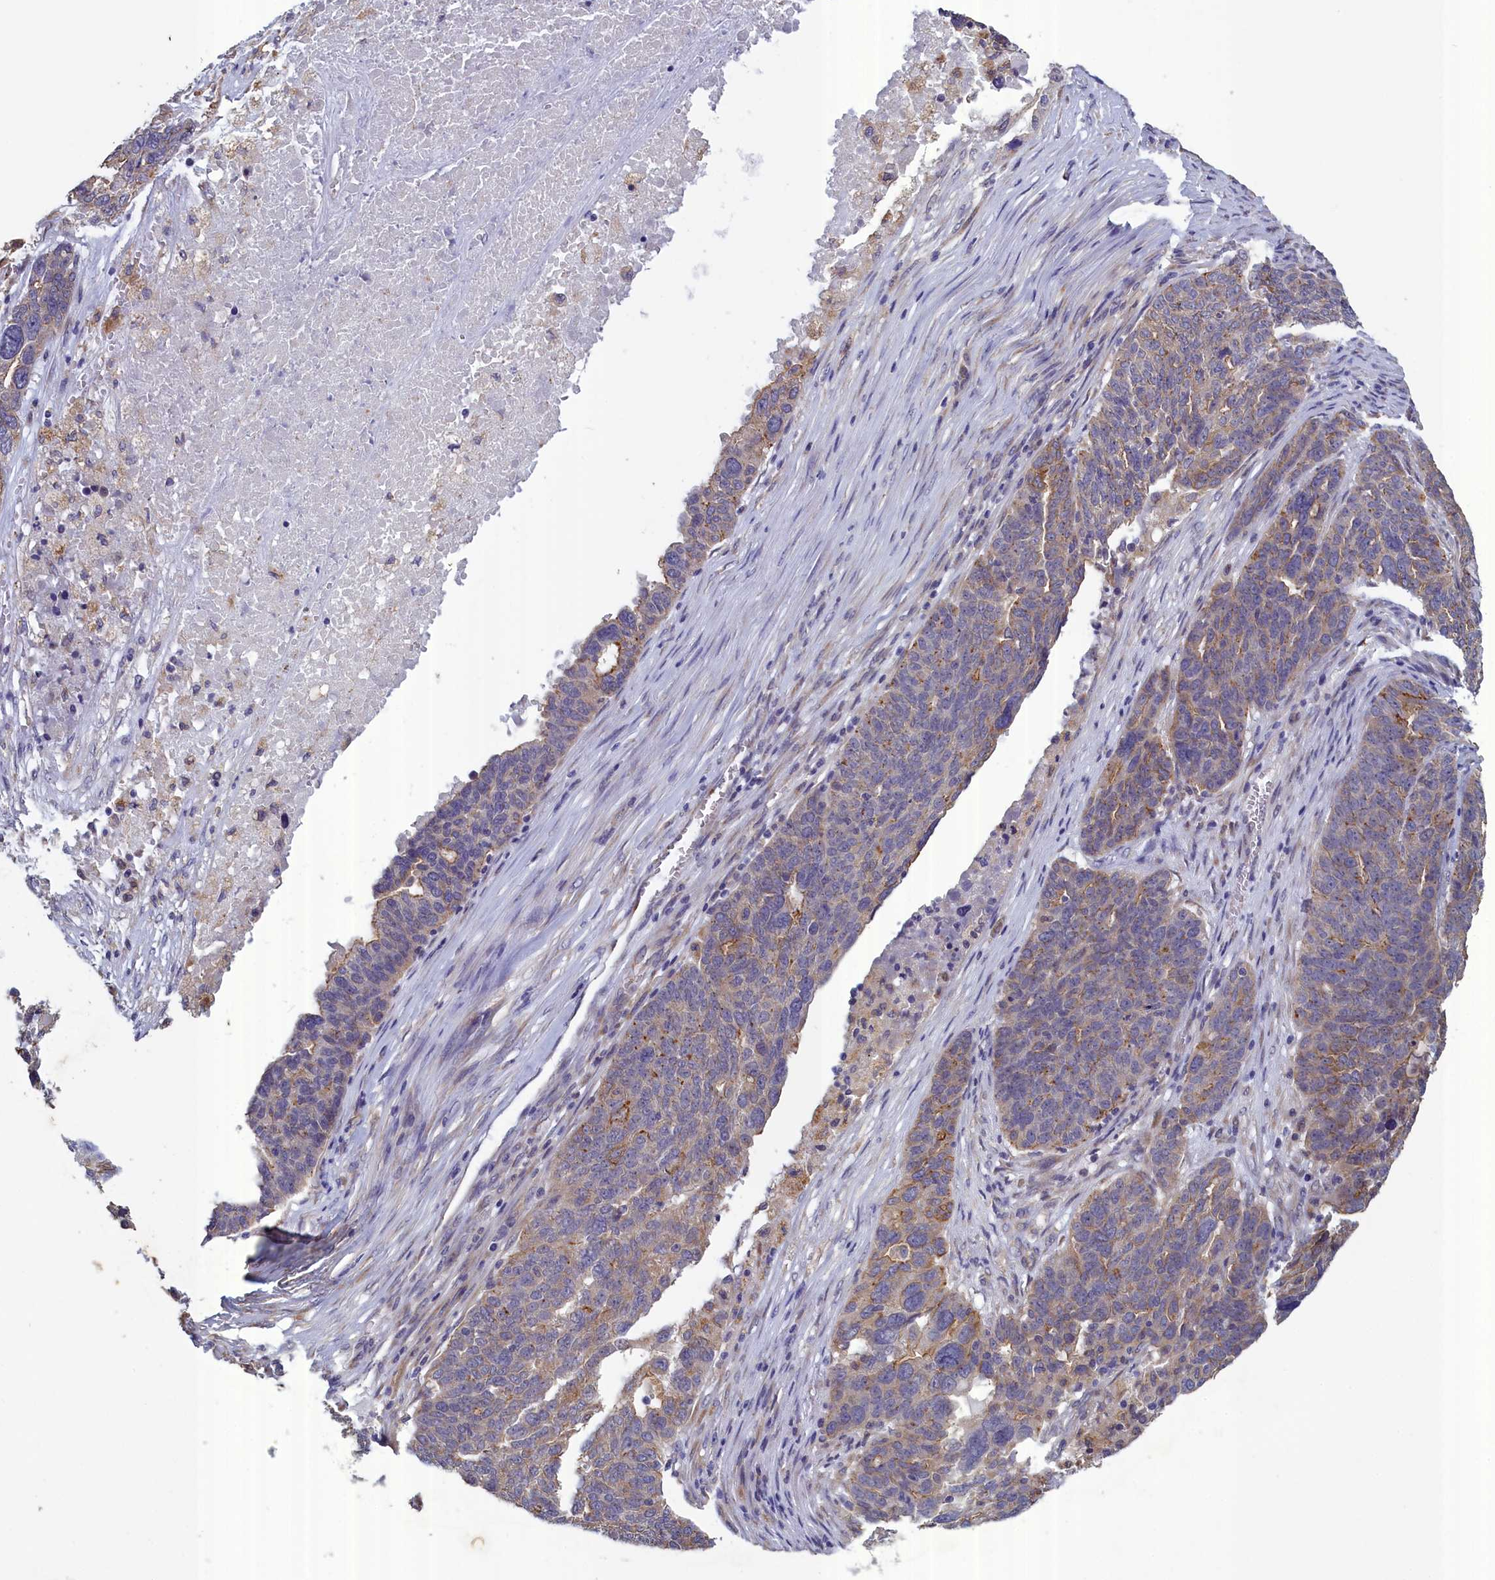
{"staining": {"intensity": "weak", "quantity": "25%-75%", "location": "cytoplasmic/membranous"}, "tissue": "ovarian cancer", "cell_type": "Tumor cells", "image_type": "cancer", "snomed": [{"axis": "morphology", "description": "Cystadenocarcinoma, serous, NOS"}, {"axis": "topography", "description": "Ovary"}], "caption": "A brown stain highlights weak cytoplasmic/membranous staining of a protein in ovarian cancer tumor cells.", "gene": "COL19A1", "patient": {"sex": "female", "age": 59}}